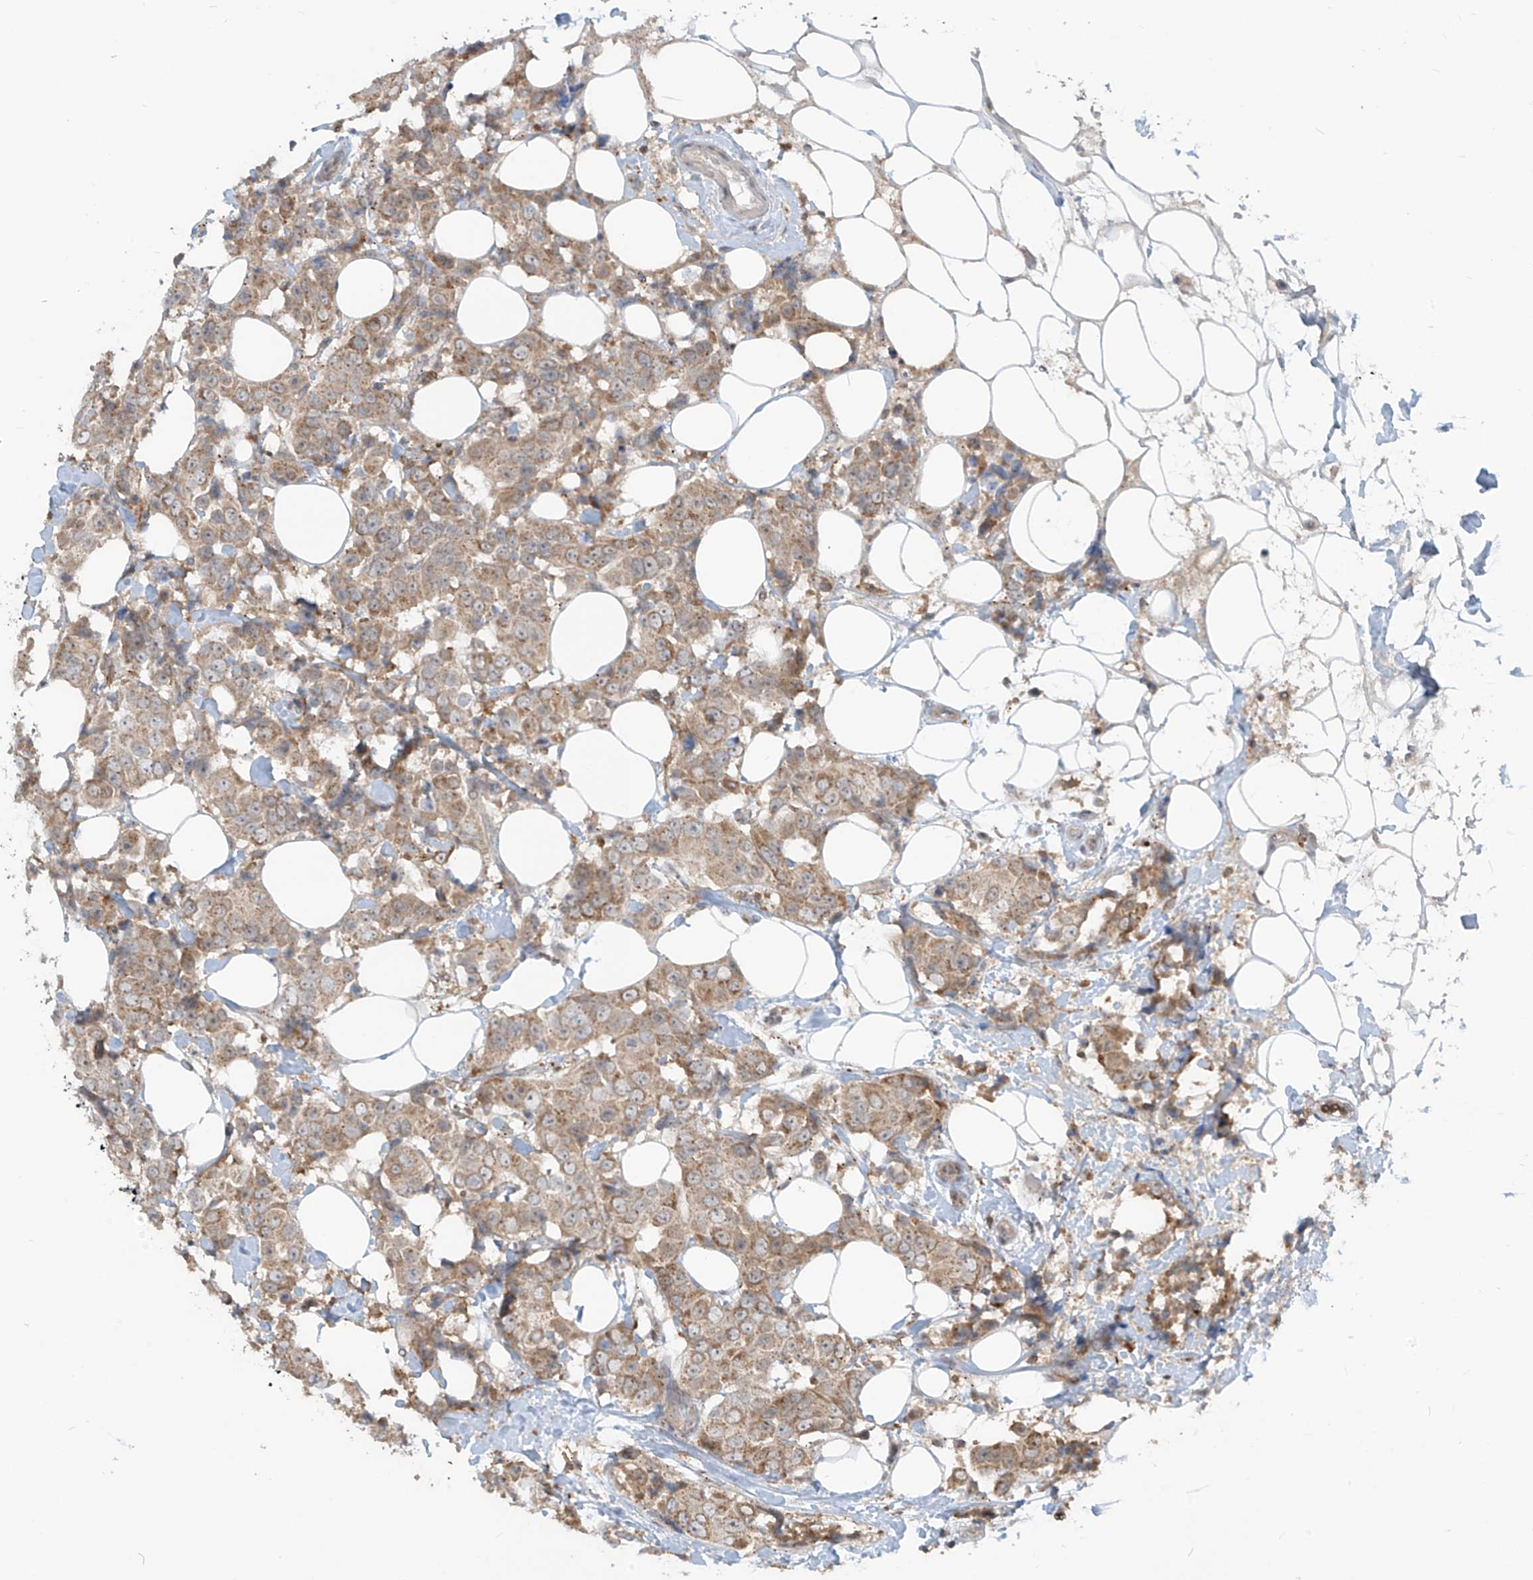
{"staining": {"intensity": "moderate", "quantity": ">75%", "location": "cytoplasmic/membranous"}, "tissue": "breast cancer", "cell_type": "Tumor cells", "image_type": "cancer", "snomed": [{"axis": "morphology", "description": "Normal tissue, NOS"}, {"axis": "morphology", "description": "Duct carcinoma"}, {"axis": "topography", "description": "Breast"}], "caption": "This is a micrograph of immunohistochemistry staining of invasive ductal carcinoma (breast), which shows moderate expression in the cytoplasmic/membranous of tumor cells.", "gene": "PARVG", "patient": {"sex": "female", "age": 39}}